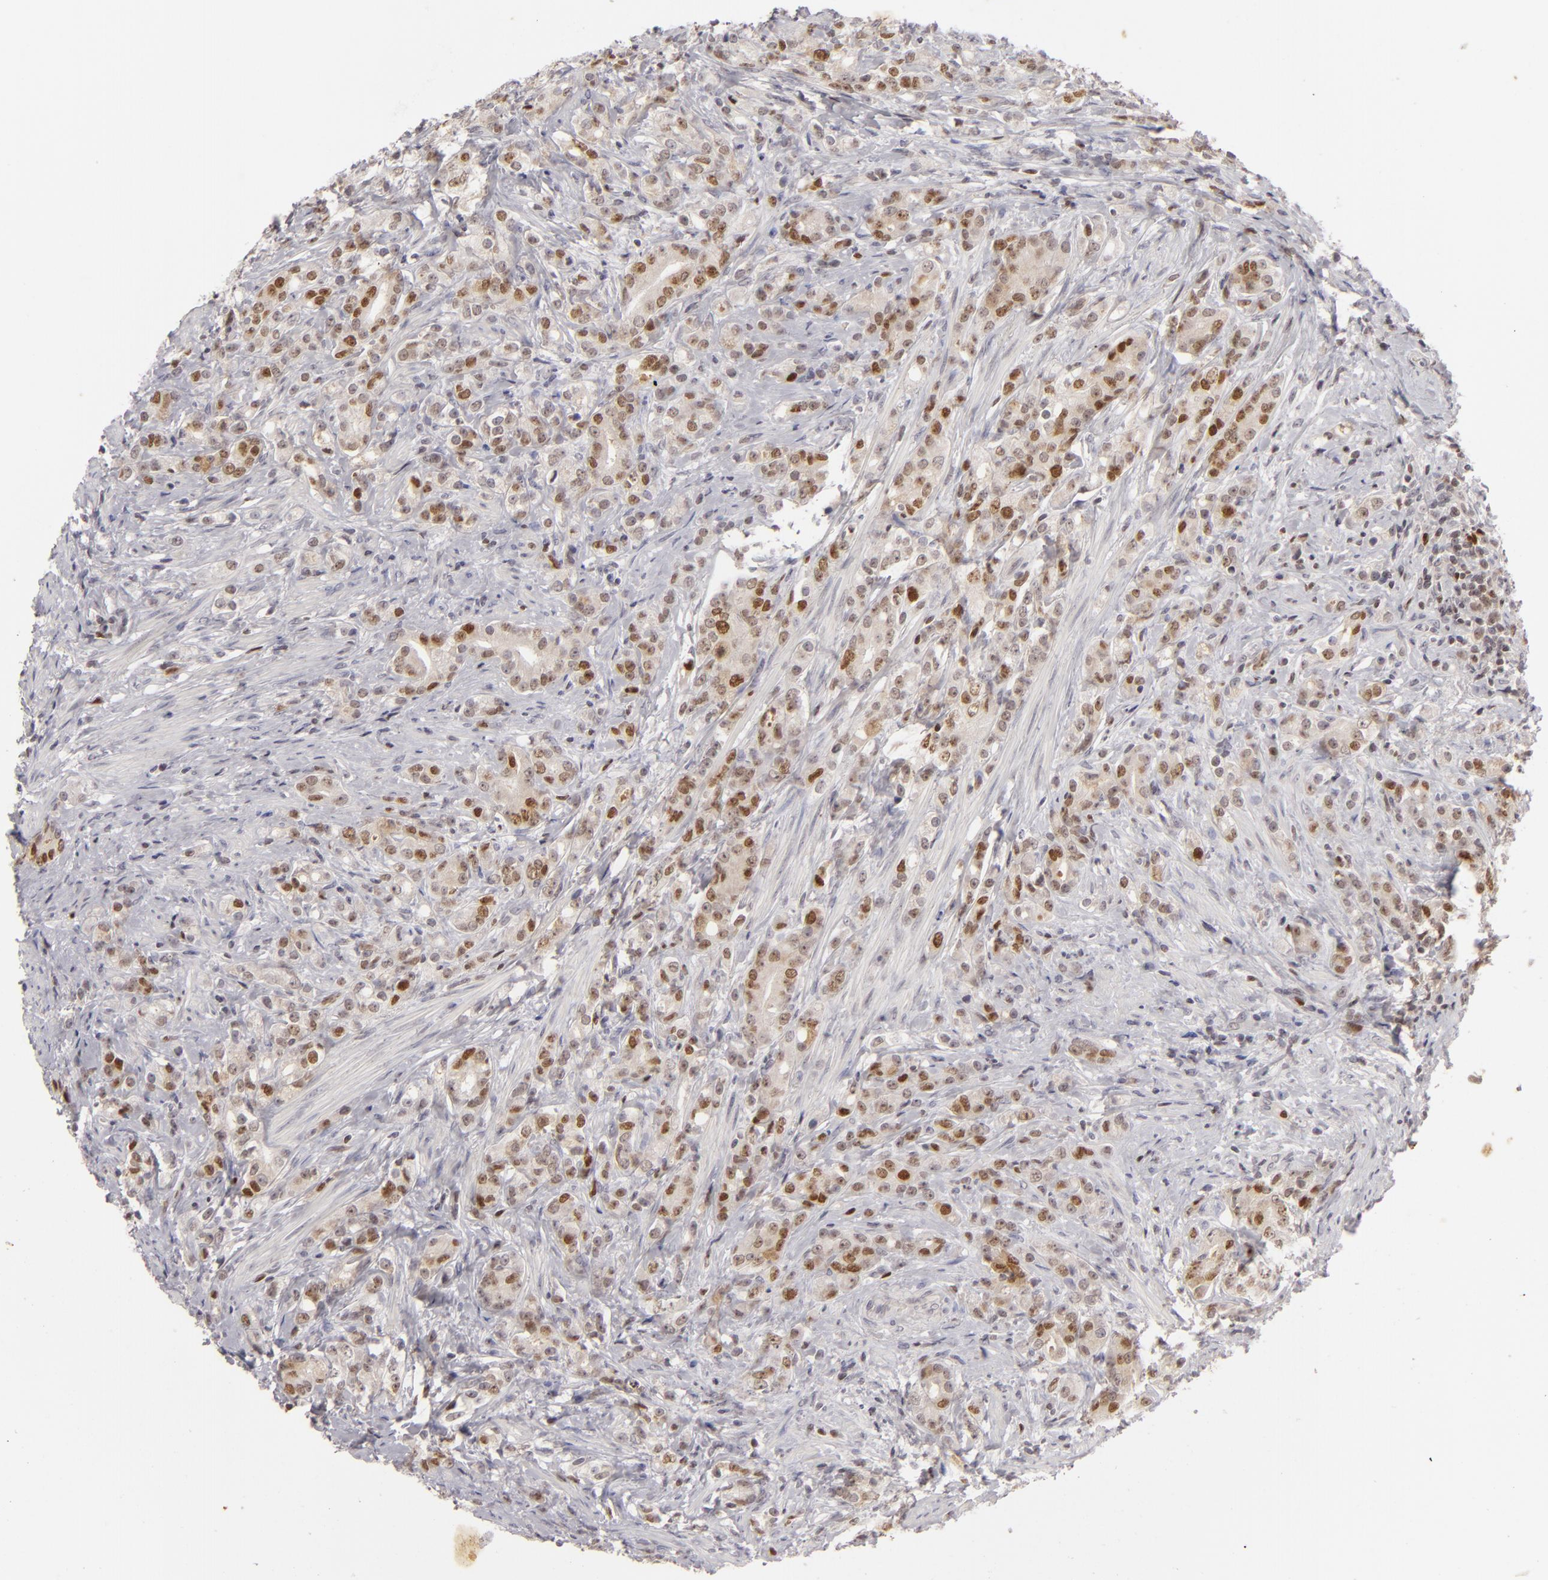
{"staining": {"intensity": "strong", "quantity": ">75%", "location": "nuclear"}, "tissue": "prostate cancer", "cell_type": "Tumor cells", "image_type": "cancer", "snomed": [{"axis": "morphology", "description": "Adenocarcinoma, Medium grade"}, {"axis": "topography", "description": "Prostate"}], "caption": "Prostate cancer was stained to show a protein in brown. There is high levels of strong nuclear positivity in about >75% of tumor cells.", "gene": "FEN1", "patient": {"sex": "male", "age": 59}}